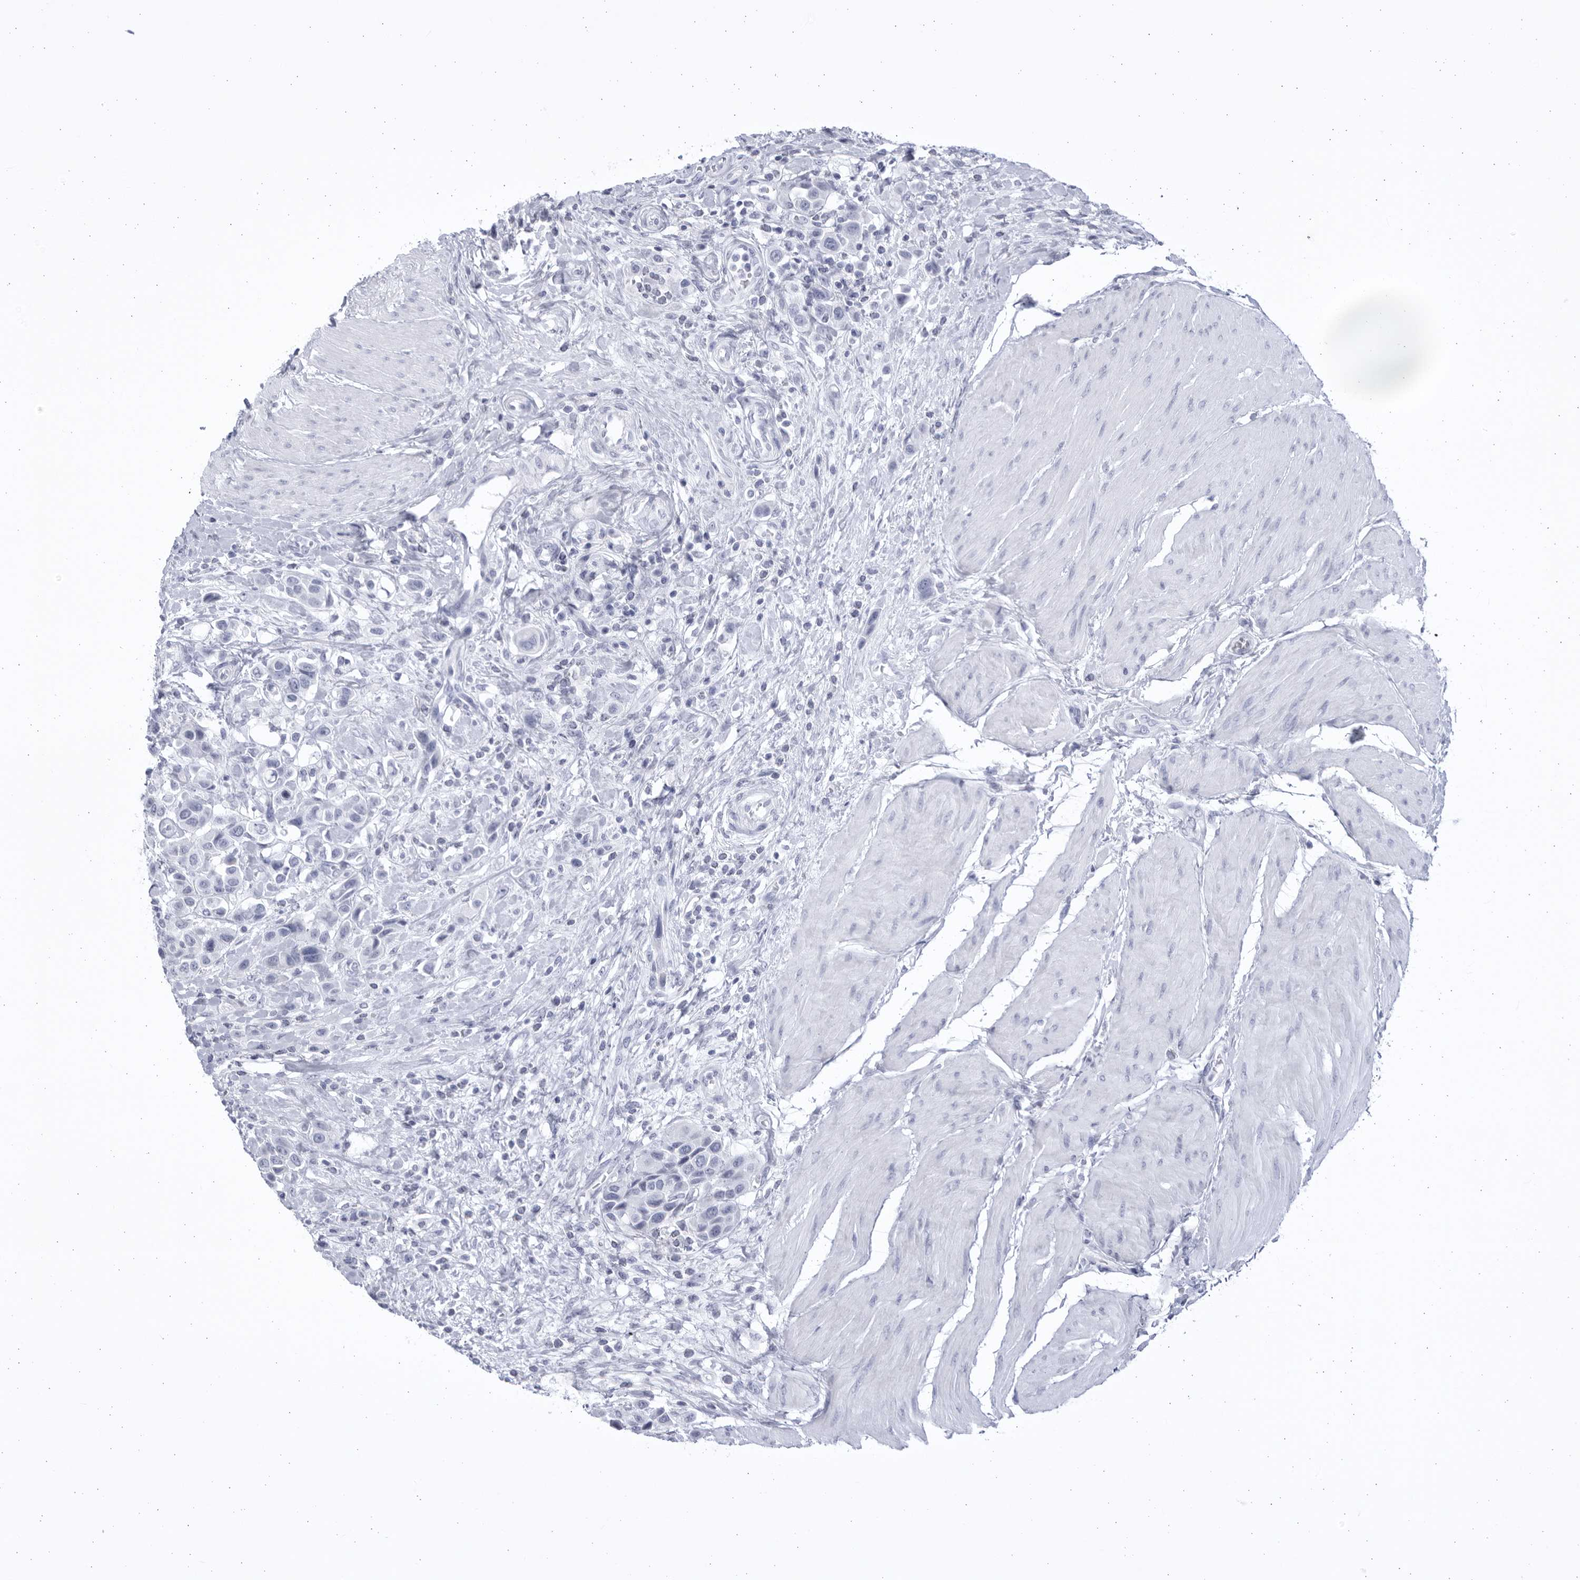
{"staining": {"intensity": "negative", "quantity": "none", "location": "none"}, "tissue": "urothelial cancer", "cell_type": "Tumor cells", "image_type": "cancer", "snomed": [{"axis": "morphology", "description": "Urothelial carcinoma, High grade"}, {"axis": "topography", "description": "Urinary bladder"}], "caption": "Human urothelial cancer stained for a protein using immunohistochemistry (IHC) exhibits no staining in tumor cells.", "gene": "CCDC181", "patient": {"sex": "male", "age": 50}}